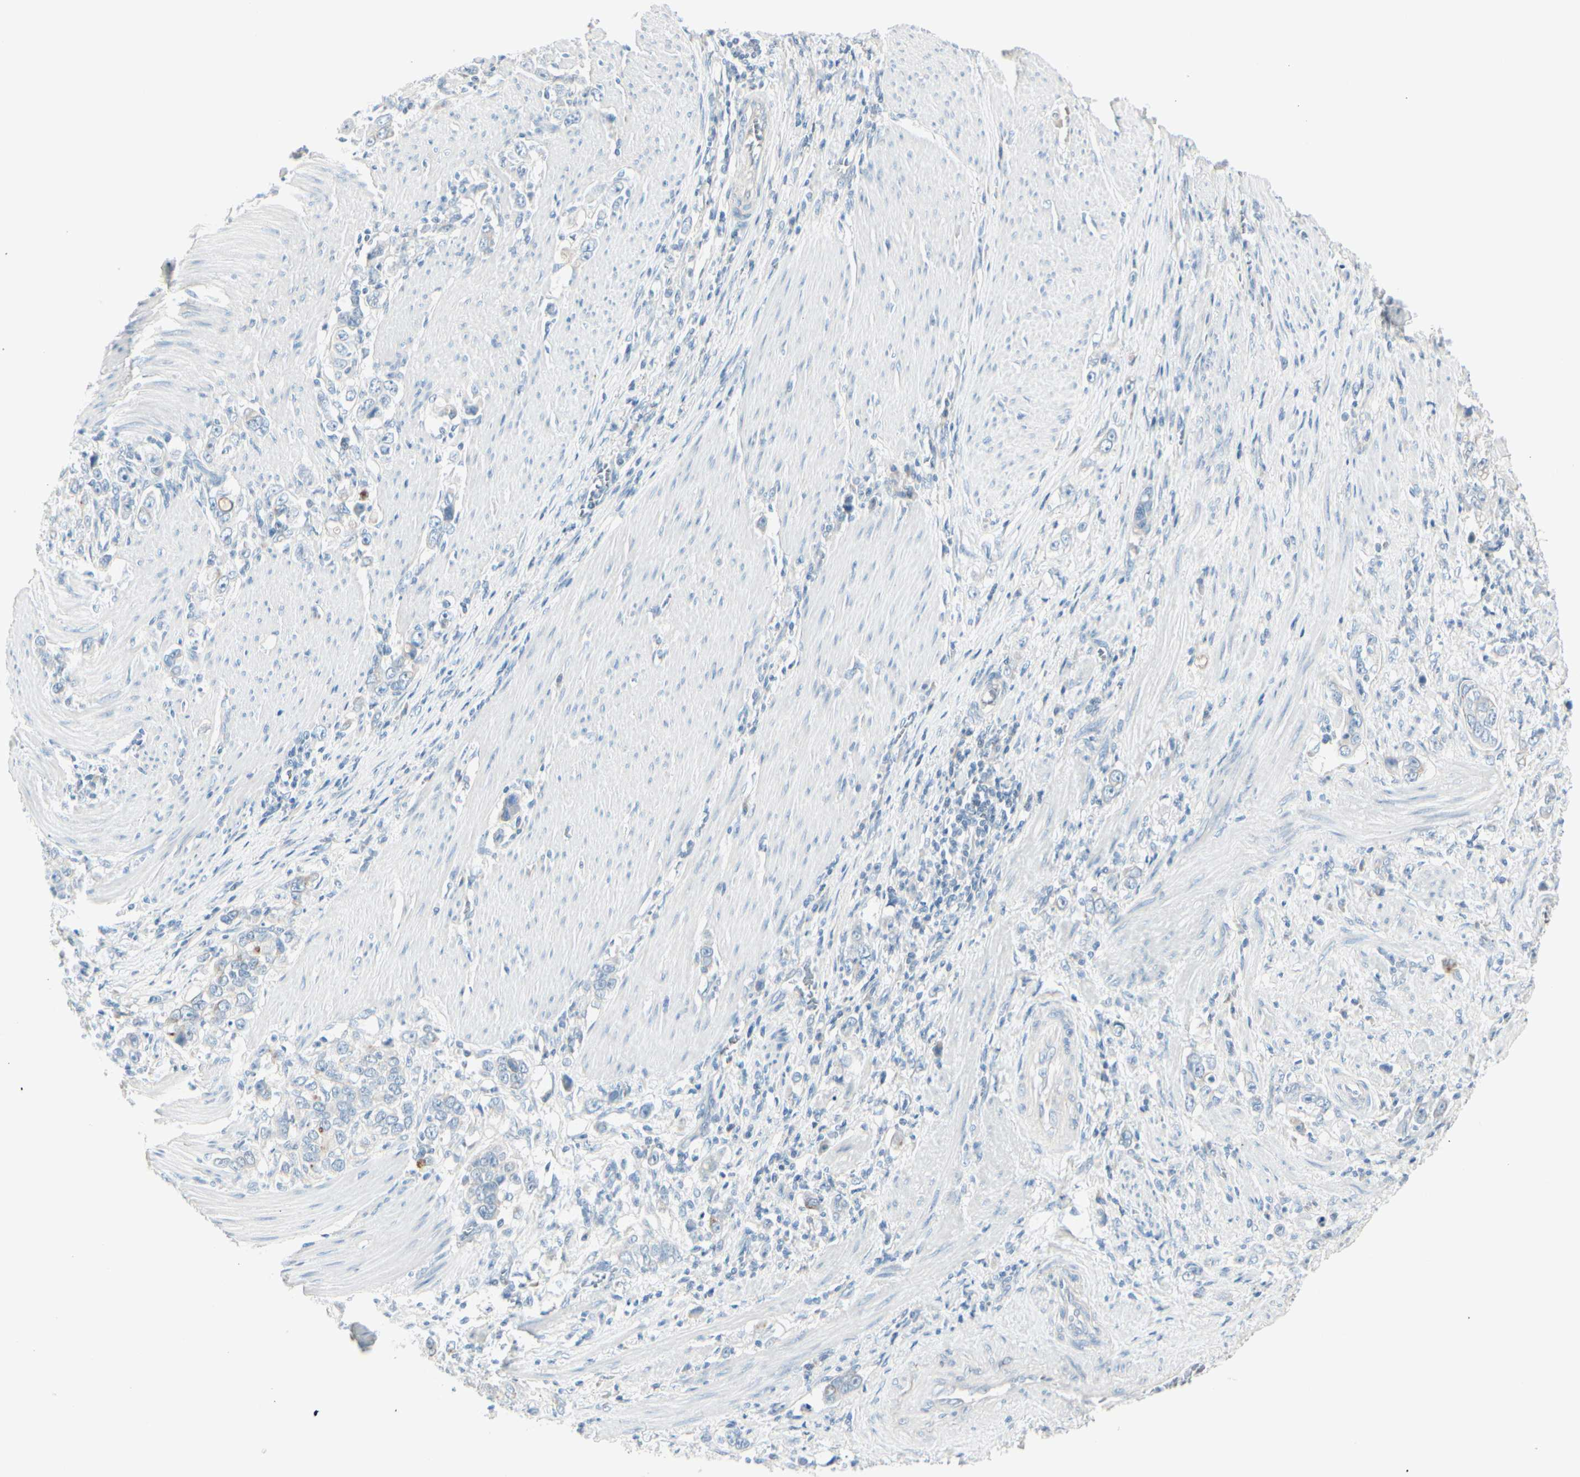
{"staining": {"intensity": "negative", "quantity": "none", "location": "none"}, "tissue": "stomach cancer", "cell_type": "Tumor cells", "image_type": "cancer", "snomed": [{"axis": "morphology", "description": "Adenocarcinoma, NOS"}, {"axis": "topography", "description": "Stomach, lower"}], "caption": "A photomicrograph of stomach adenocarcinoma stained for a protein shows no brown staining in tumor cells.", "gene": "CDHR5", "patient": {"sex": "female", "age": 72}}